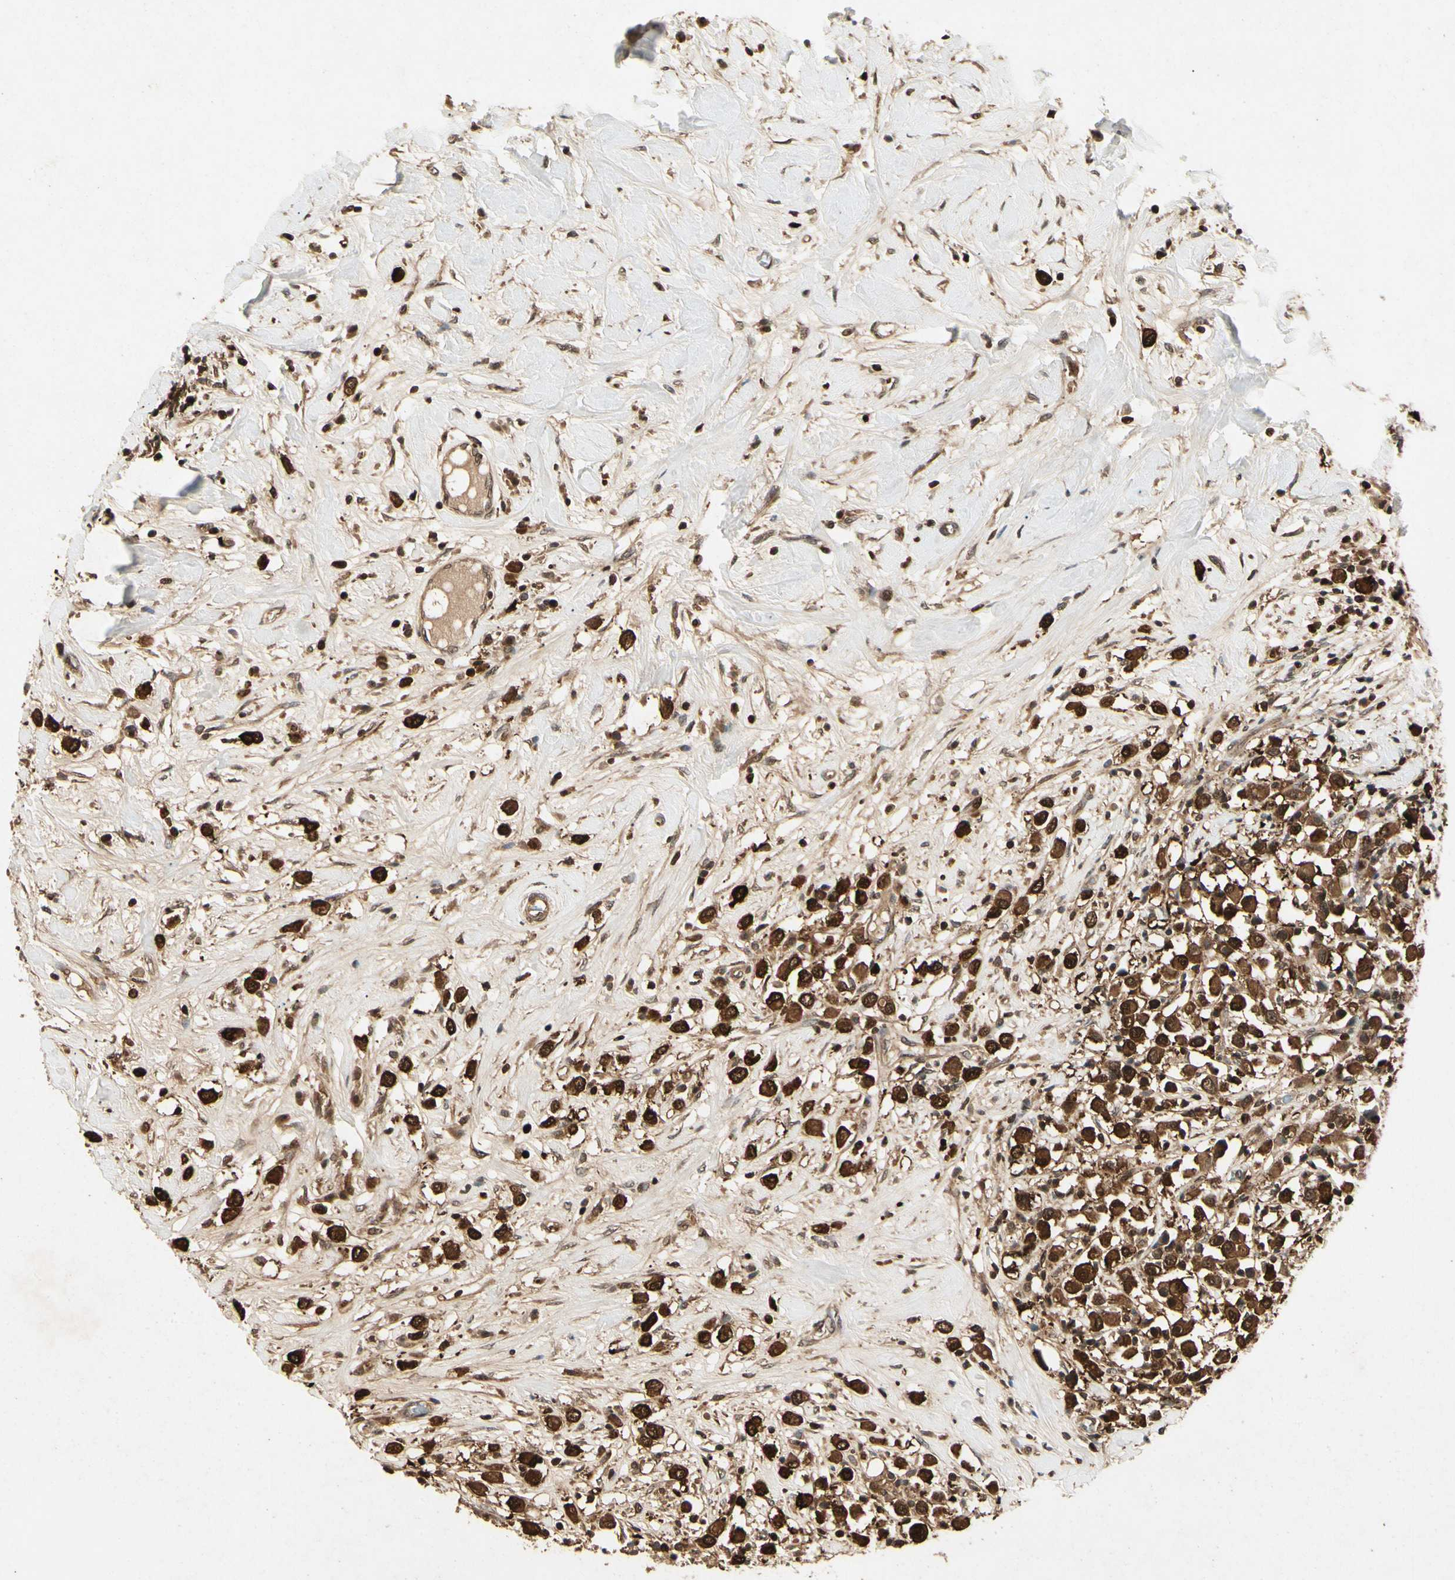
{"staining": {"intensity": "strong", "quantity": ">75%", "location": "cytoplasmic/membranous,nuclear"}, "tissue": "breast cancer", "cell_type": "Tumor cells", "image_type": "cancer", "snomed": [{"axis": "morphology", "description": "Duct carcinoma"}, {"axis": "topography", "description": "Breast"}], "caption": "High-magnification brightfield microscopy of breast cancer (invasive ductal carcinoma) stained with DAB (brown) and counterstained with hematoxylin (blue). tumor cells exhibit strong cytoplasmic/membranous and nuclear positivity is present in about>75% of cells.", "gene": "YWHAQ", "patient": {"sex": "female", "age": 61}}